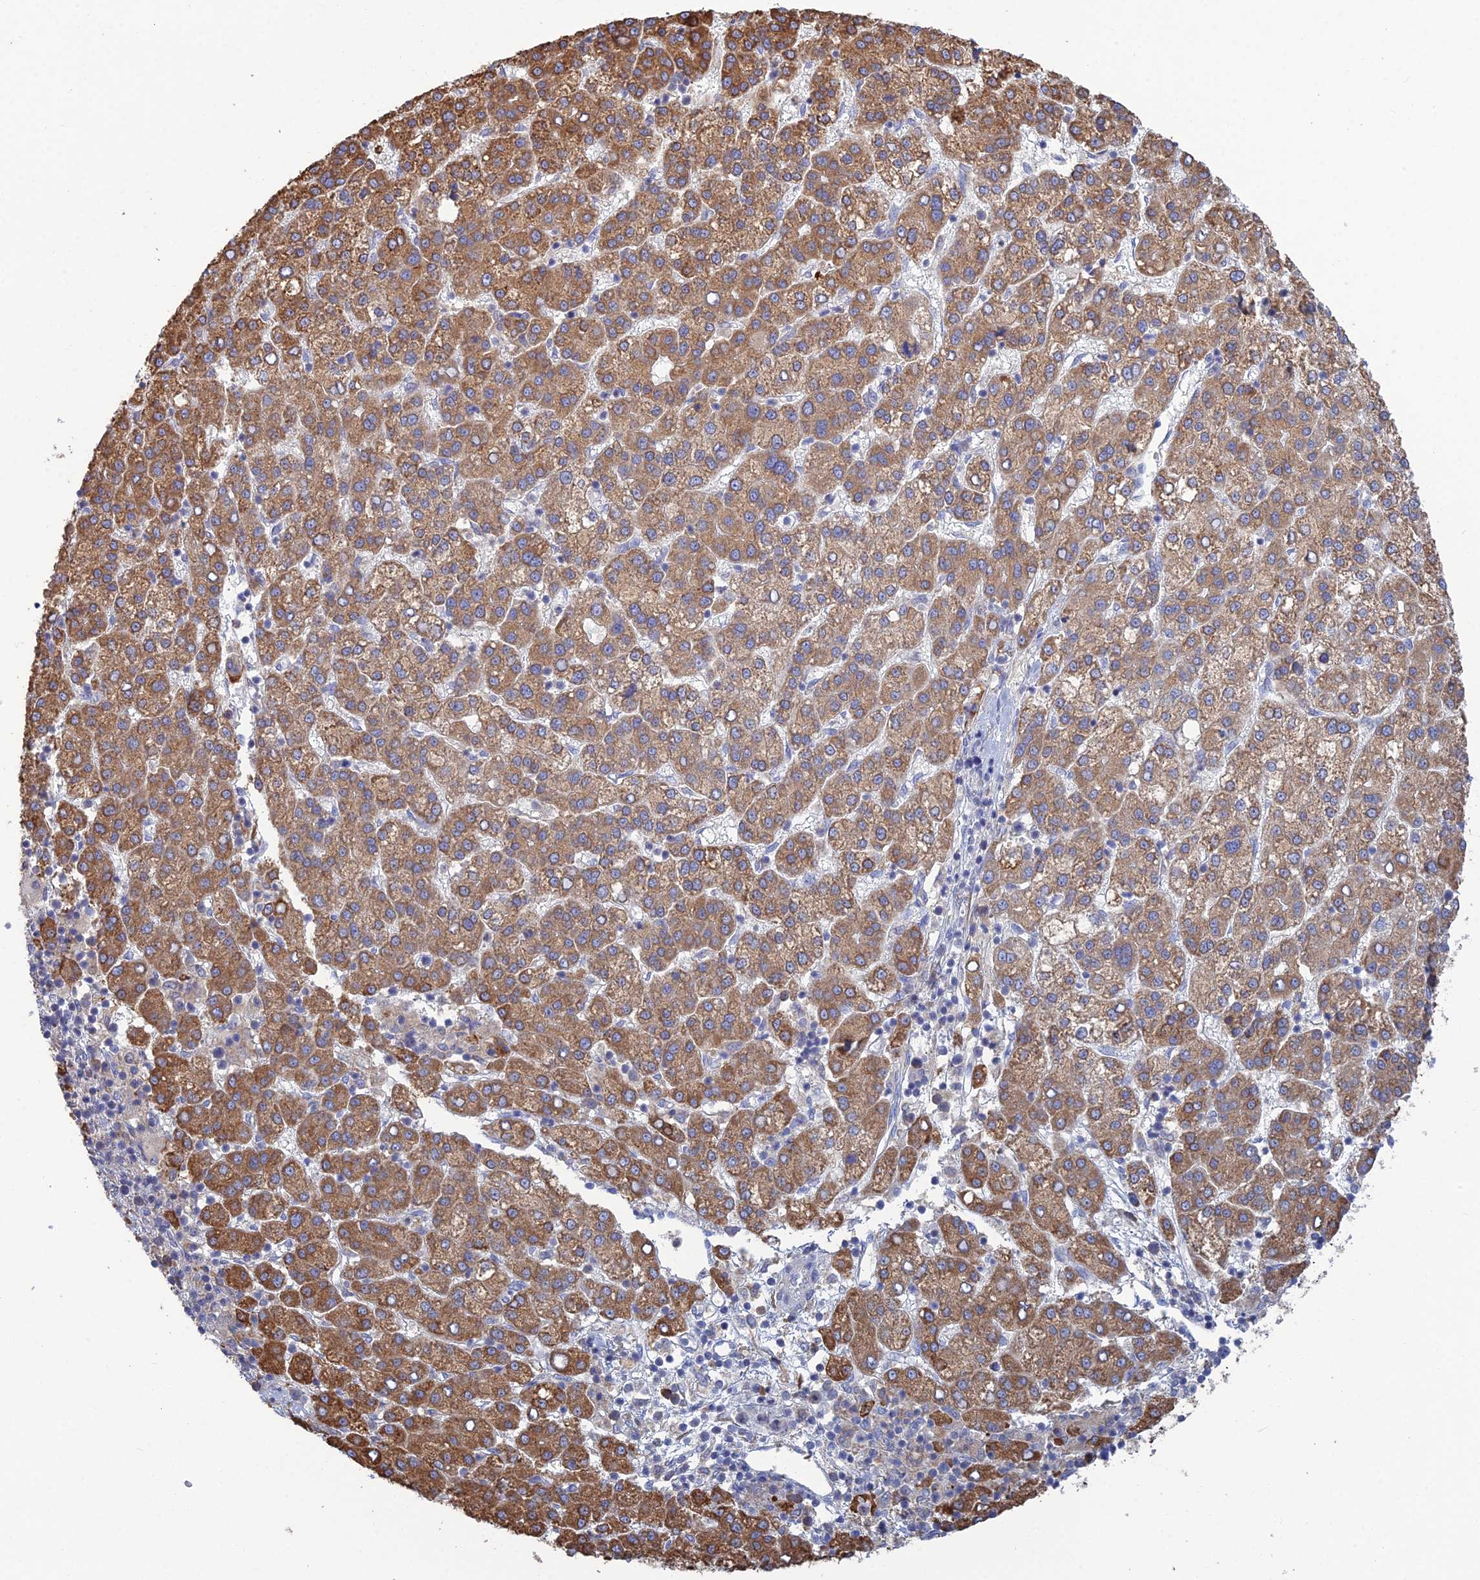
{"staining": {"intensity": "strong", "quantity": ">75%", "location": "cytoplasmic/membranous"}, "tissue": "liver cancer", "cell_type": "Tumor cells", "image_type": "cancer", "snomed": [{"axis": "morphology", "description": "Carcinoma, Hepatocellular, NOS"}, {"axis": "topography", "description": "Liver"}], "caption": "Immunohistochemistry (DAB (3,3'-diaminobenzidine)) staining of human liver hepatocellular carcinoma exhibits strong cytoplasmic/membranous protein expression in approximately >75% of tumor cells.", "gene": "TRAPPC6A", "patient": {"sex": "female", "age": 58}}